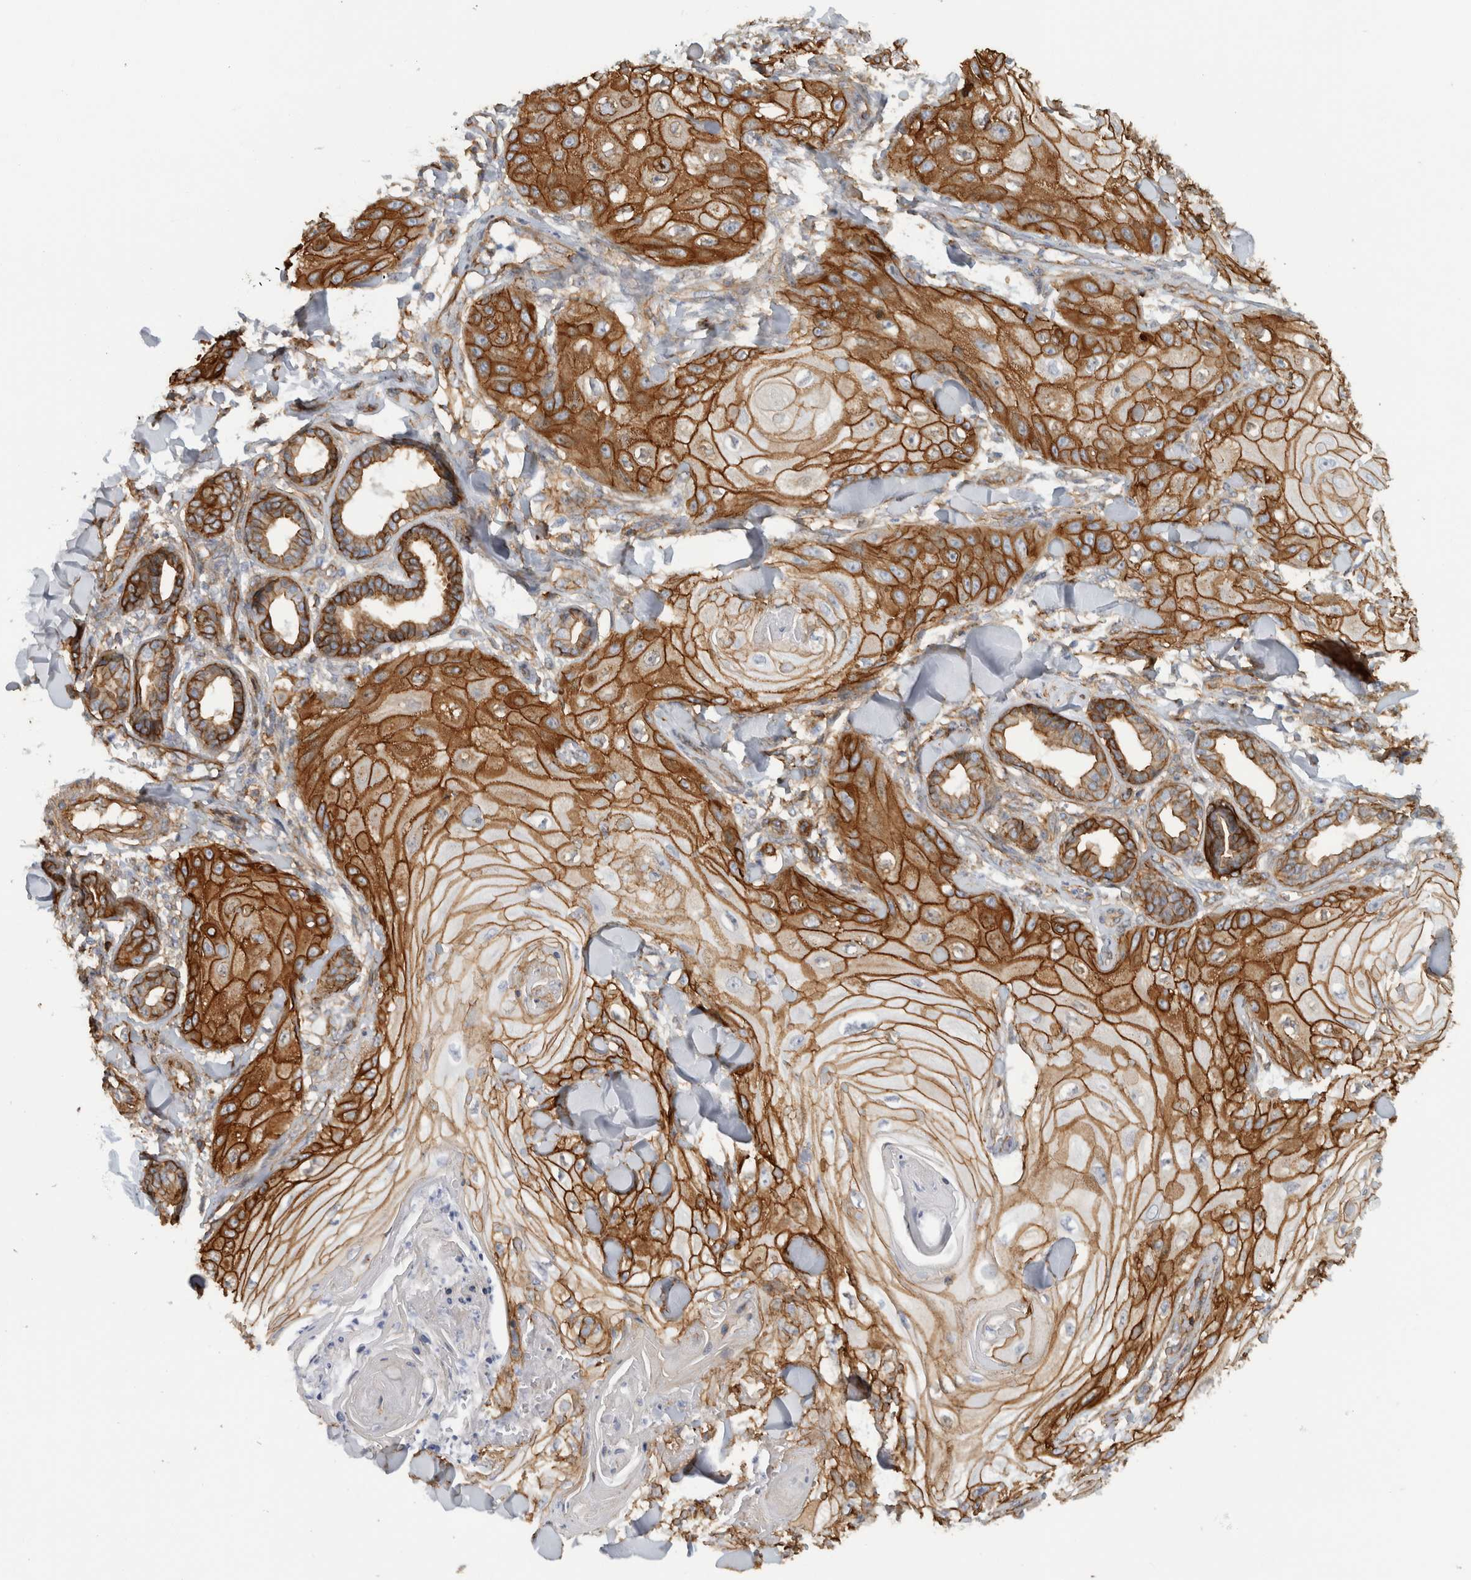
{"staining": {"intensity": "strong", "quantity": ">75%", "location": "cytoplasmic/membranous"}, "tissue": "skin cancer", "cell_type": "Tumor cells", "image_type": "cancer", "snomed": [{"axis": "morphology", "description": "Squamous cell carcinoma, NOS"}, {"axis": "topography", "description": "Skin"}], "caption": "IHC (DAB (3,3'-diaminobenzidine)) staining of skin cancer (squamous cell carcinoma) displays strong cytoplasmic/membranous protein staining in approximately >75% of tumor cells. (DAB IHC, brown staining for protein, blue staining for nuclei).", "gene": "AHNAK", "patient": {"sex": "male", "age": 74}}